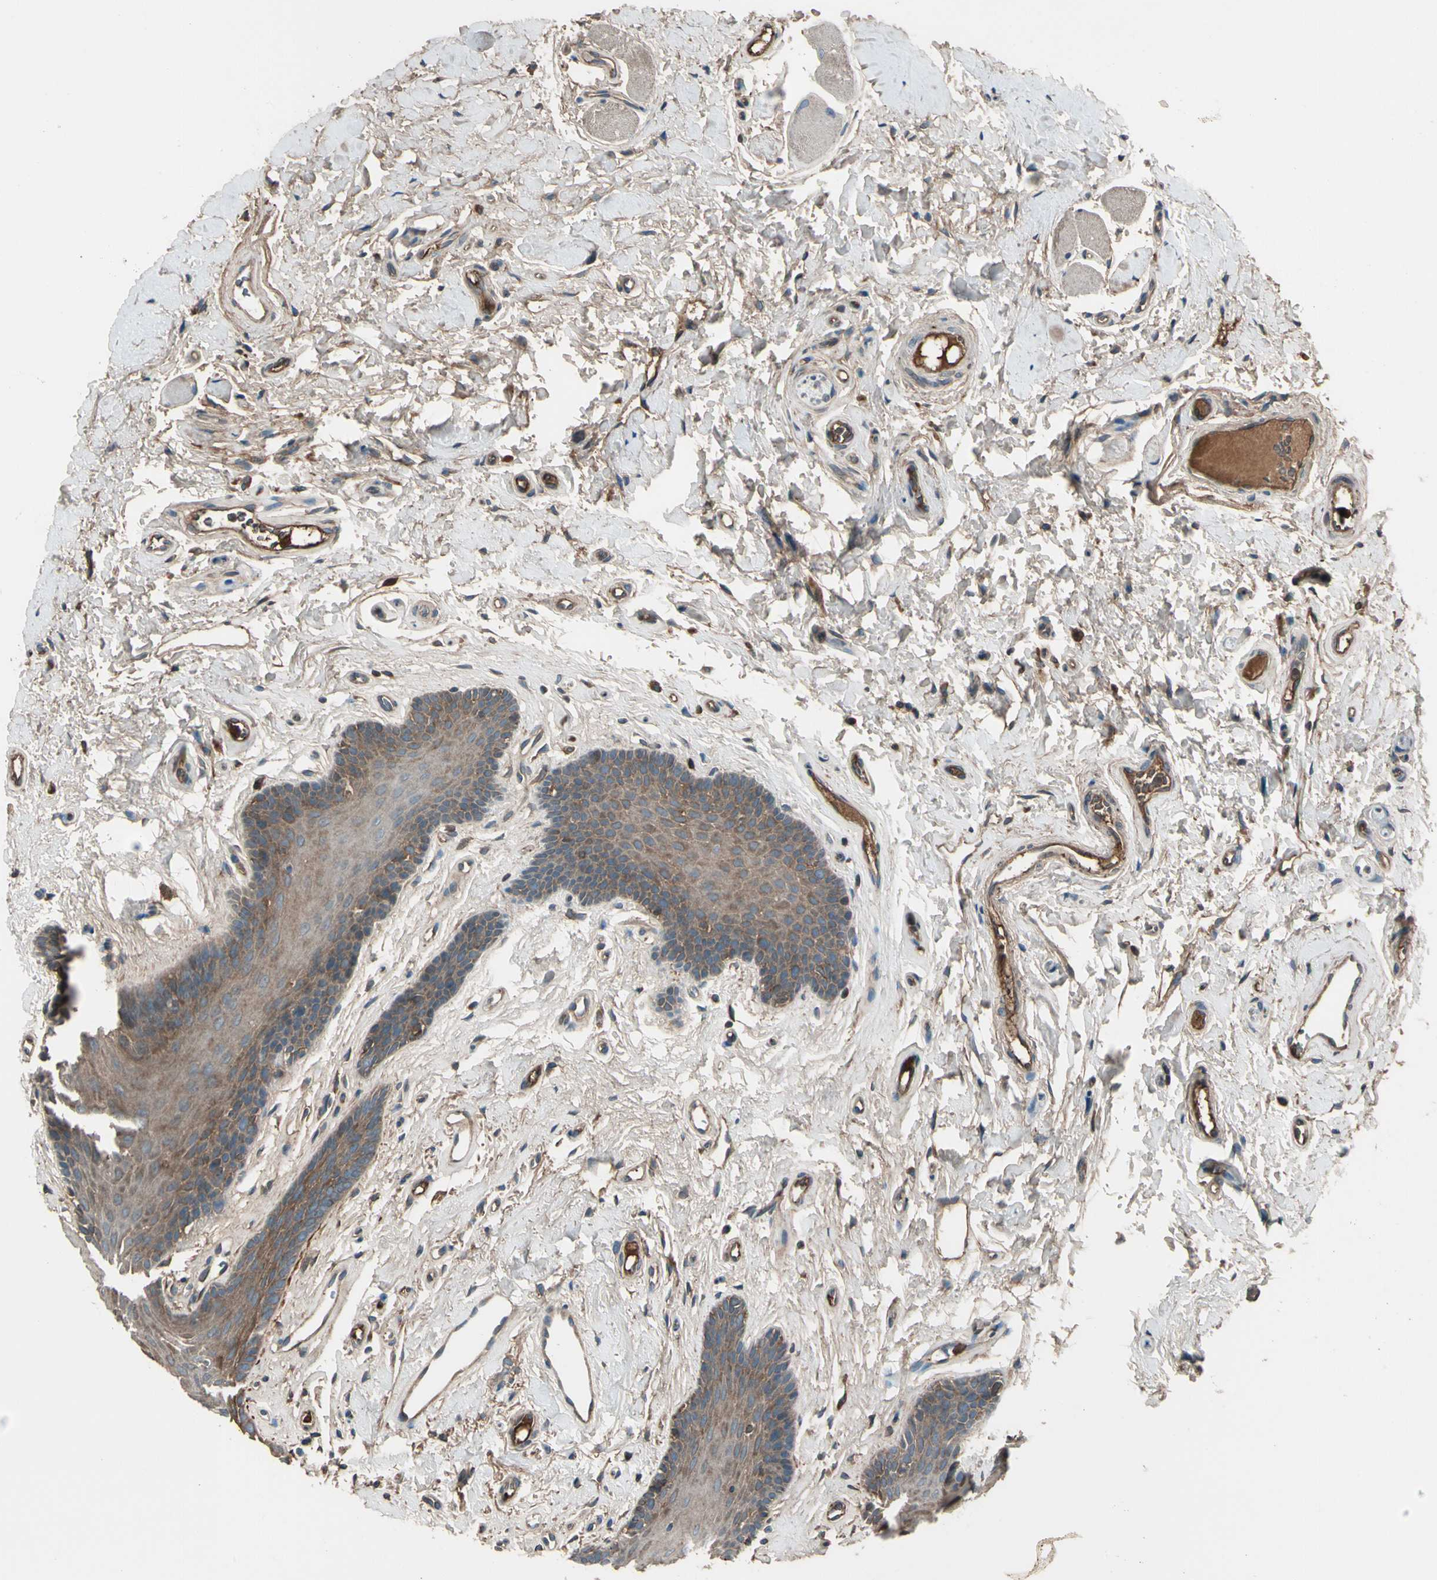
{"staining": {"intensity": "moderate", "quantity": ">75%", "location": "cytoplasmic/membranous"}, "tissue": "oral mucosa", "cell_type": "Squamous epithelial cells", "image_type": "normal", "snomed": [{"axis": "morphology", "description": "Normal tissue, NOS"}, {"axis": "topography", "description": "Oral tissue"}], "caption": "High-power microscopy captured an IHC histopathology image of unremarkable oral mucosa, revealing moderate cytoplasmic/membranous expression in approximately >75% of squamous epithelial cells. The protein of interest is stained brown, and the nuclei are stained in blue (DAB (3,3'-diaminobenzidine) IHC with brightfield microscopy, high magnification).", "gene": "STX11", "patient": {"sex": "male", "age": 62}}